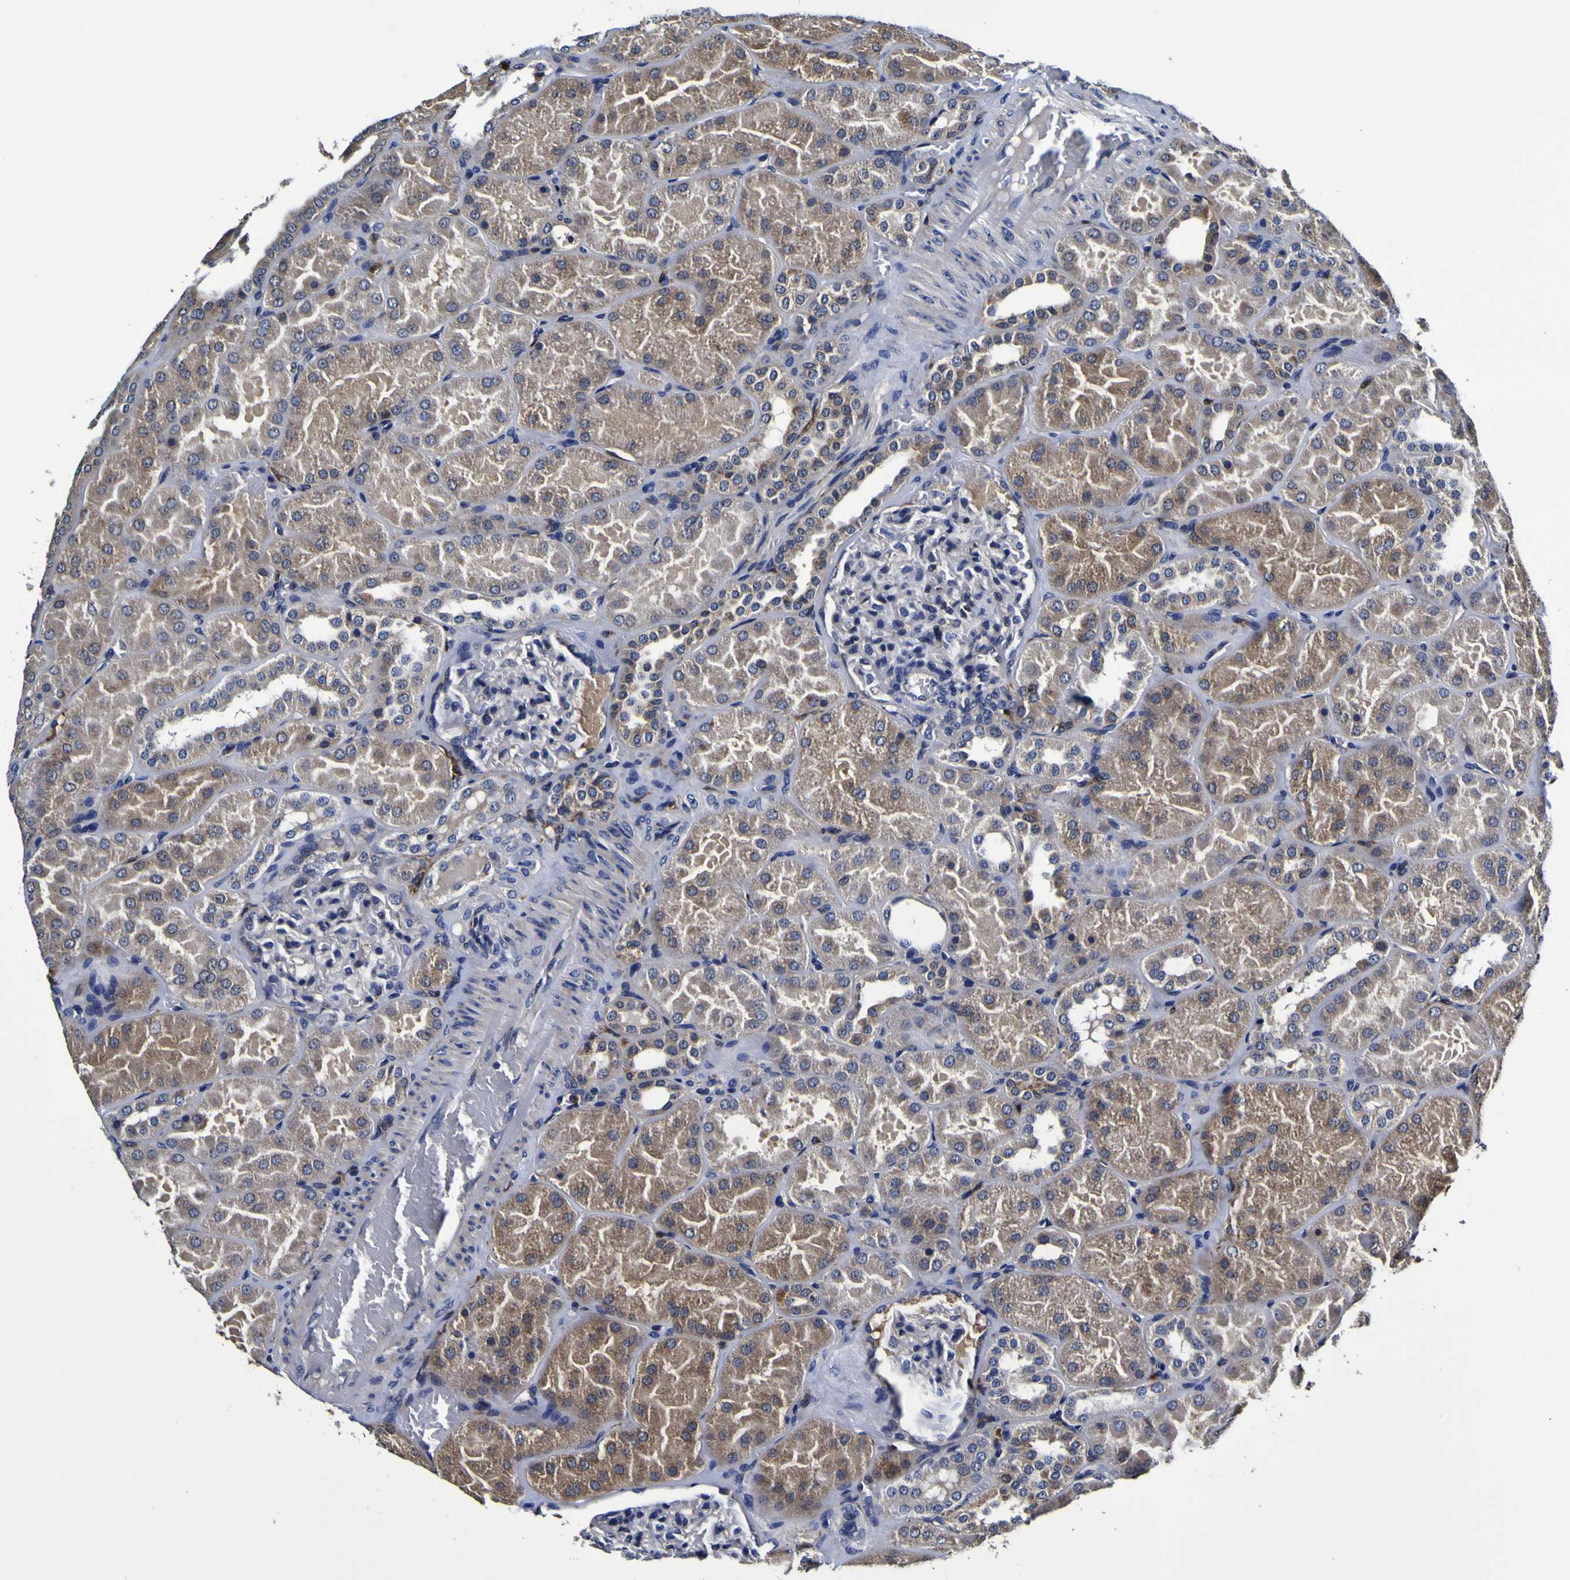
{"staining": {"intensity": "negative", "quantity": "none", "location": "none"}, "tissue": "kidney", "cell_type": "Cells in glomeruli", "image_type": "normal", "snomed": [{"axis": "morphology", "description": "Normal tissue, NOS"}, {"axis": "topography", "description": "Kidney"}], "caption": "Immunohistochemical staining of unremarkable kidney displays no significant expression in cells in glomeruli. (DAB IHC with hematoxylin counter stain).", "gene": "GPX1", "patient": {"sex": "male", "age": 28}}